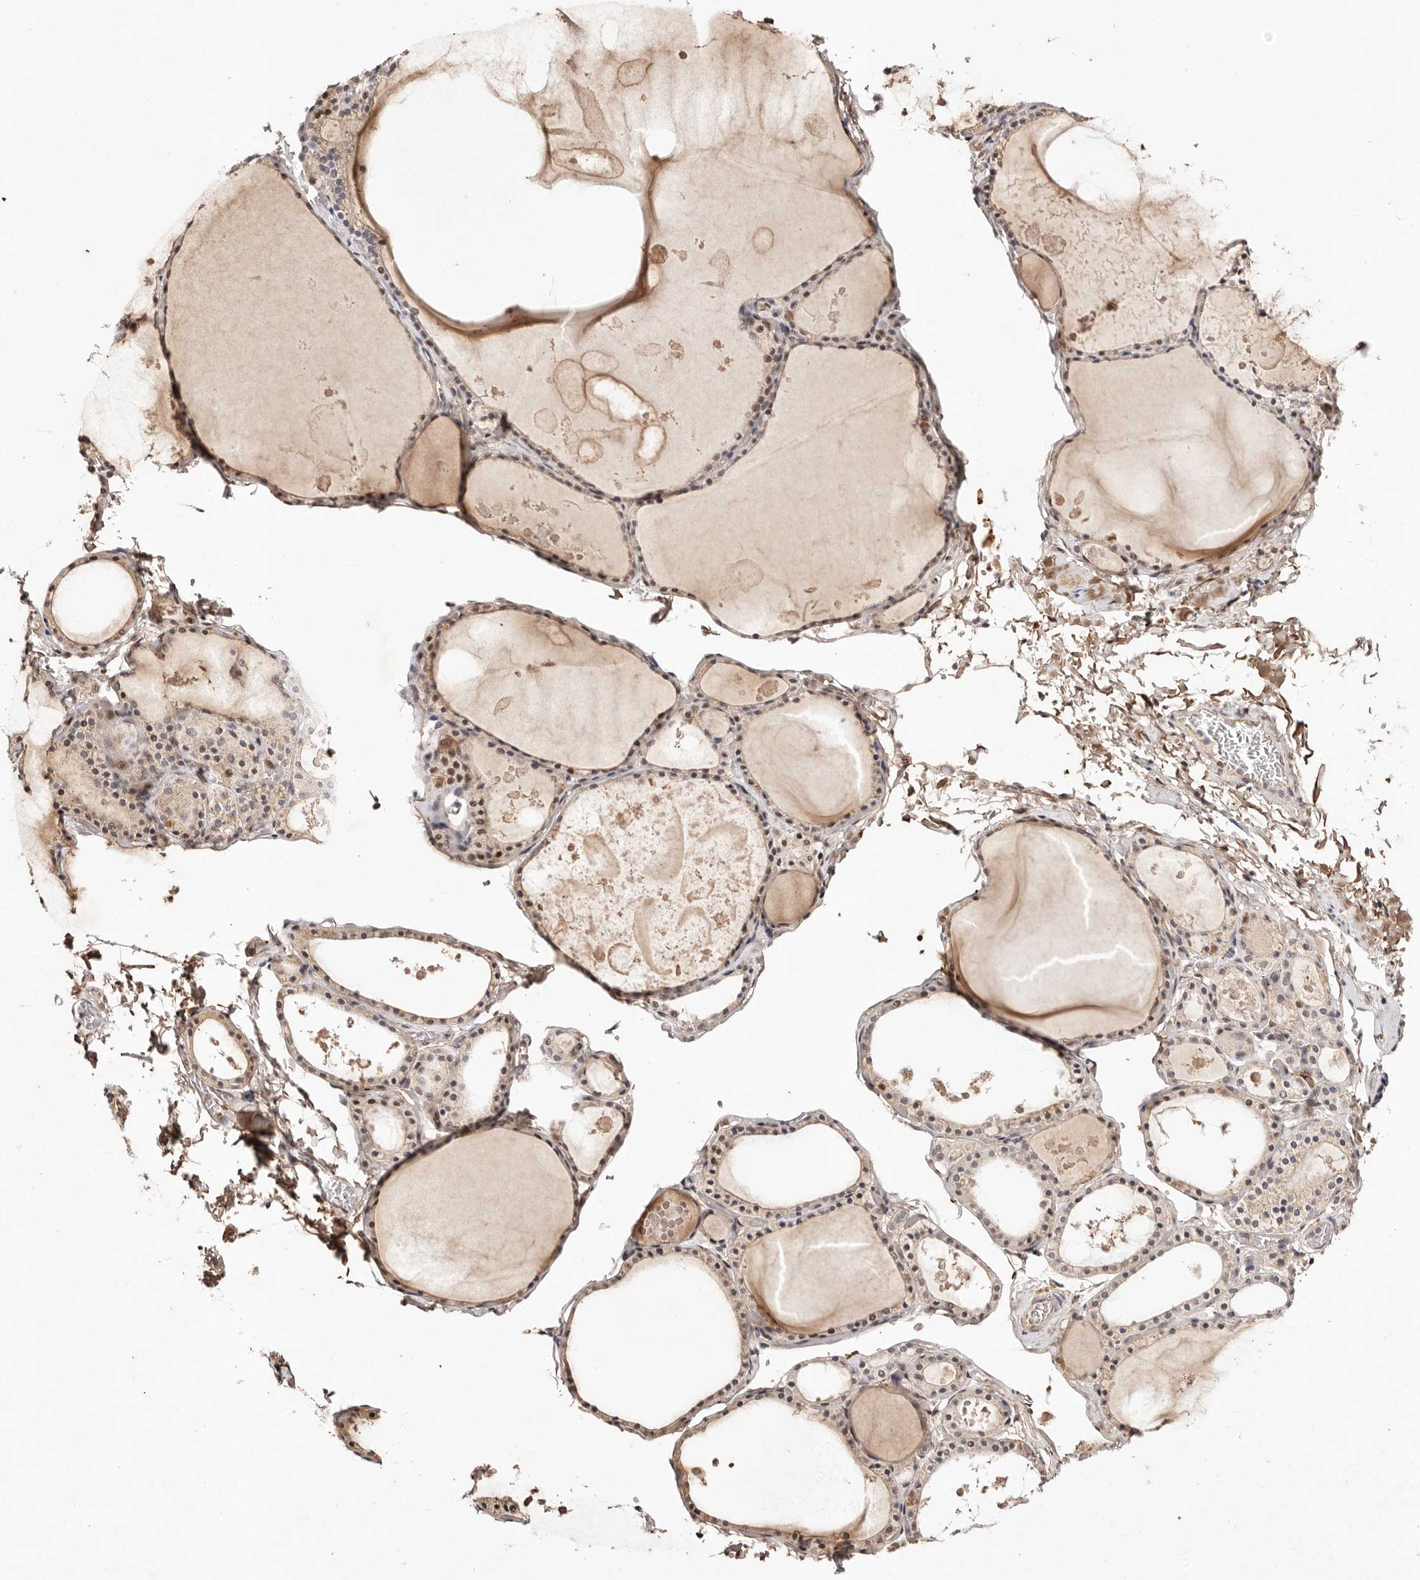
{"staining": {"intensity": "moderate", "quantity": "<25%", "location": "nuclear"}, "tissue": "thyroid gland", "cell_type": "Glandular cells", "image_type": "normal", "snomed": [{"axis": "morphology", "description": "Normal tissue, NOS"}, {"axis": "topography", "description": "Thyroid gland"}], "caption": "Immunohistochemical staining of unremarkable human thyroid gland demonstrates <25% levels of moderate nuclear protein expression in about <25% of glandular cells.", "gene": "WRN", "patient": {"sex": "male", "age": 56}}